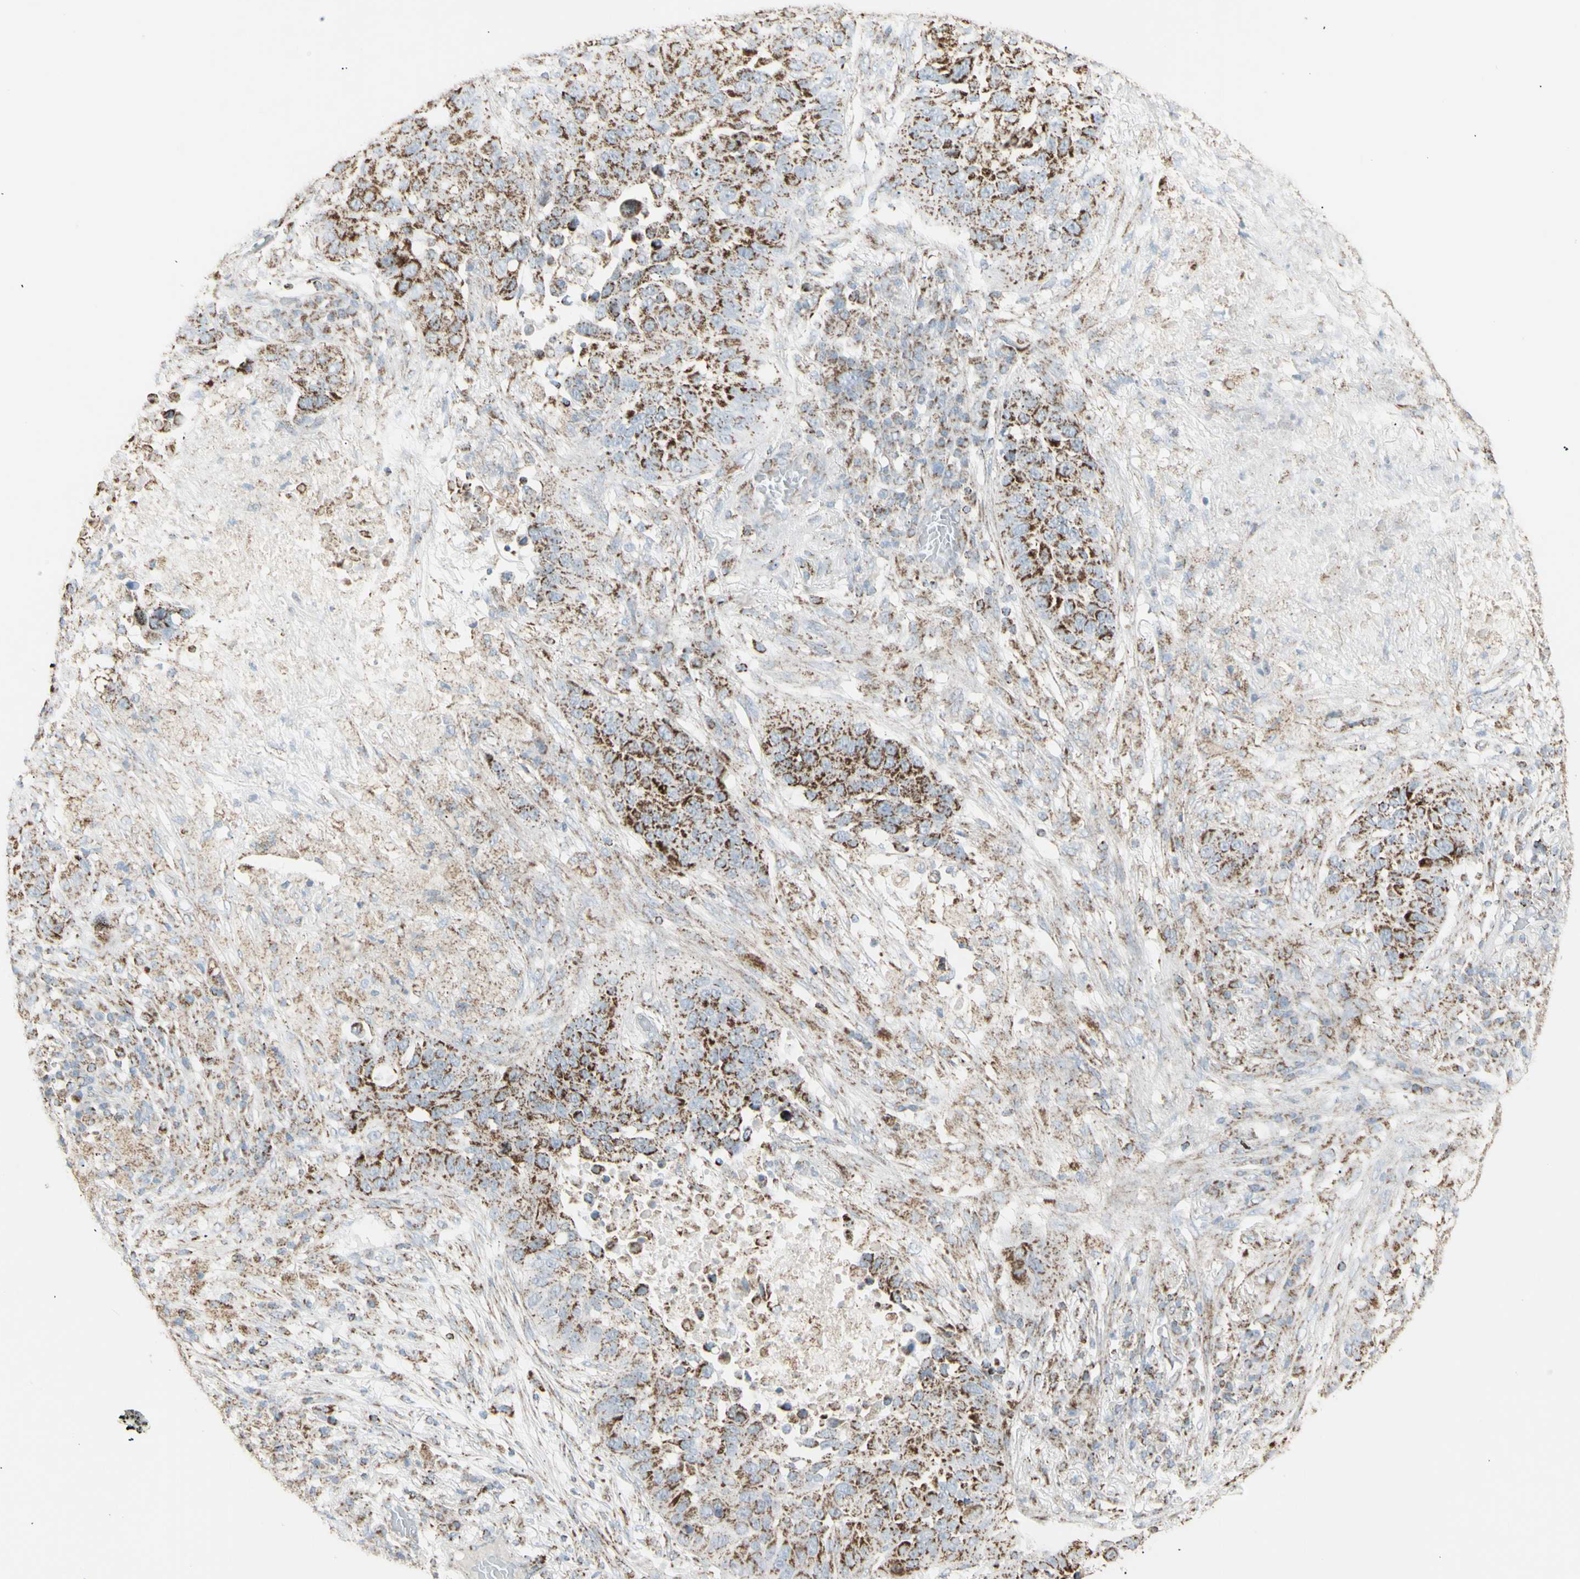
{"staining": {"intensity": "moderate", "quantity": "25%-75%", "location": "cytoplasmic/membranous"}, "tissue": "lung cancer", "cell_type": "Tumor cells", "image_type": "cancer", "snomed": [{"axis": "morphology", "description": "Squamous cell carcinoma, NOS"}, {"axis": "topography", "description": "Lung"}], "caption": "Immunohistochemistry staining of lung cancer (squamous cell carcinoma), which displays medium levels of moderate cytoplasmic/membranous staining in approximately 25%-75% of tumor cells indicating moderate cytoplasmic/membranous protein expression. The staining was performed using DAB (brown) for protein detection and nuclei were counterstained in hematoxylin (blue).", "gene": "PLGRKT", "patient": {"sex": "male", "age": 57}}